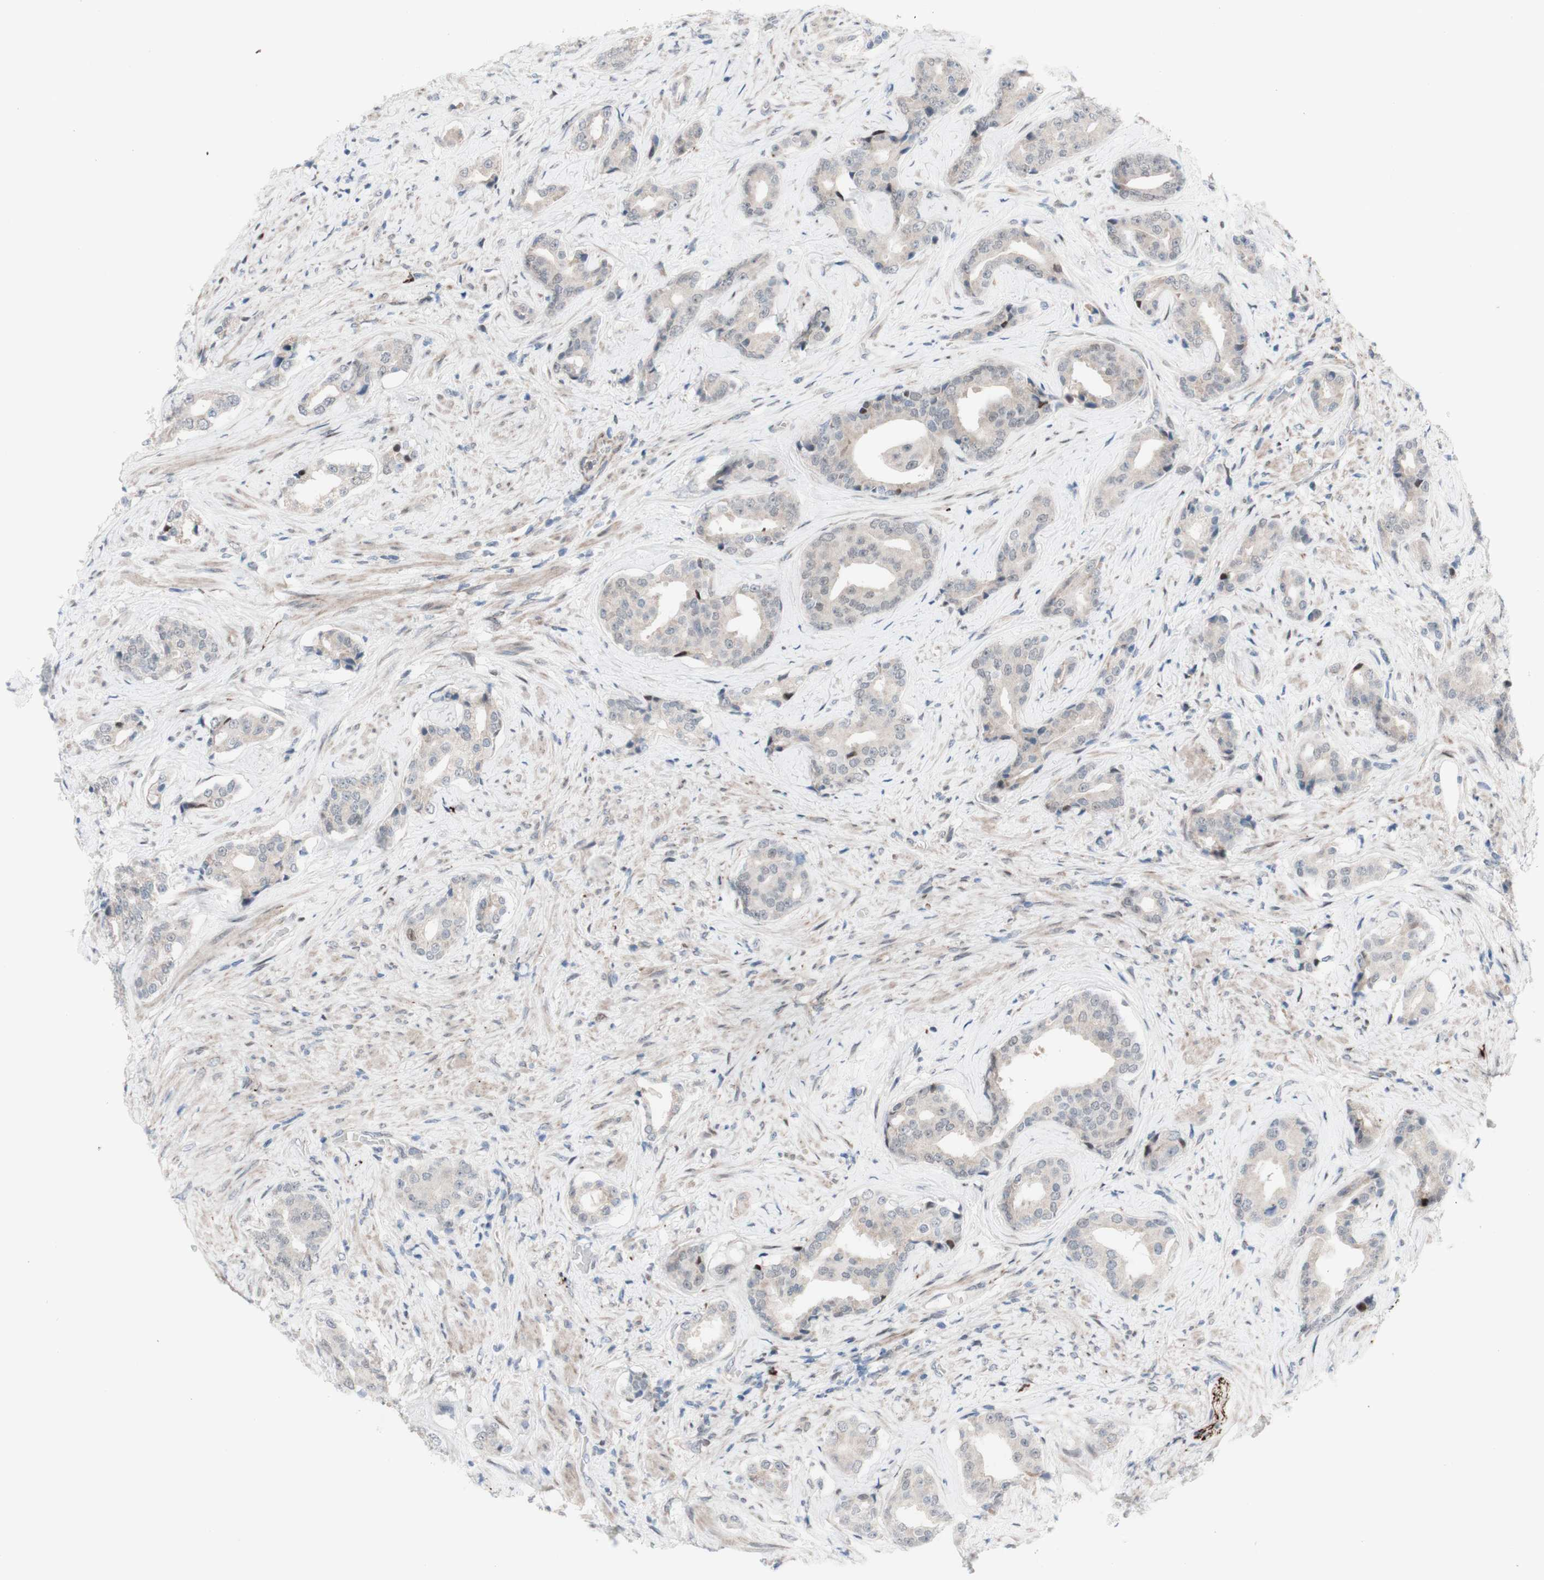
{"staining": {"intensity": "negative", "quantity": "none", "location": "none"}, "tissue": "prostate cancer", "cell_type": "Tumor cells", "image_type": "cancer", "snomed": [{"axis": "morphology", "description": "Adenocarcinoma, High grade"}, {"axis": "topography", "description": "Prostate"}], "caption": "Tumor cells are negative for protein expression in human prostate cancer (high-grade adenocarcinoma).", "gene": "PHTF2", "patient": {"sex": "male", "age": 71}}